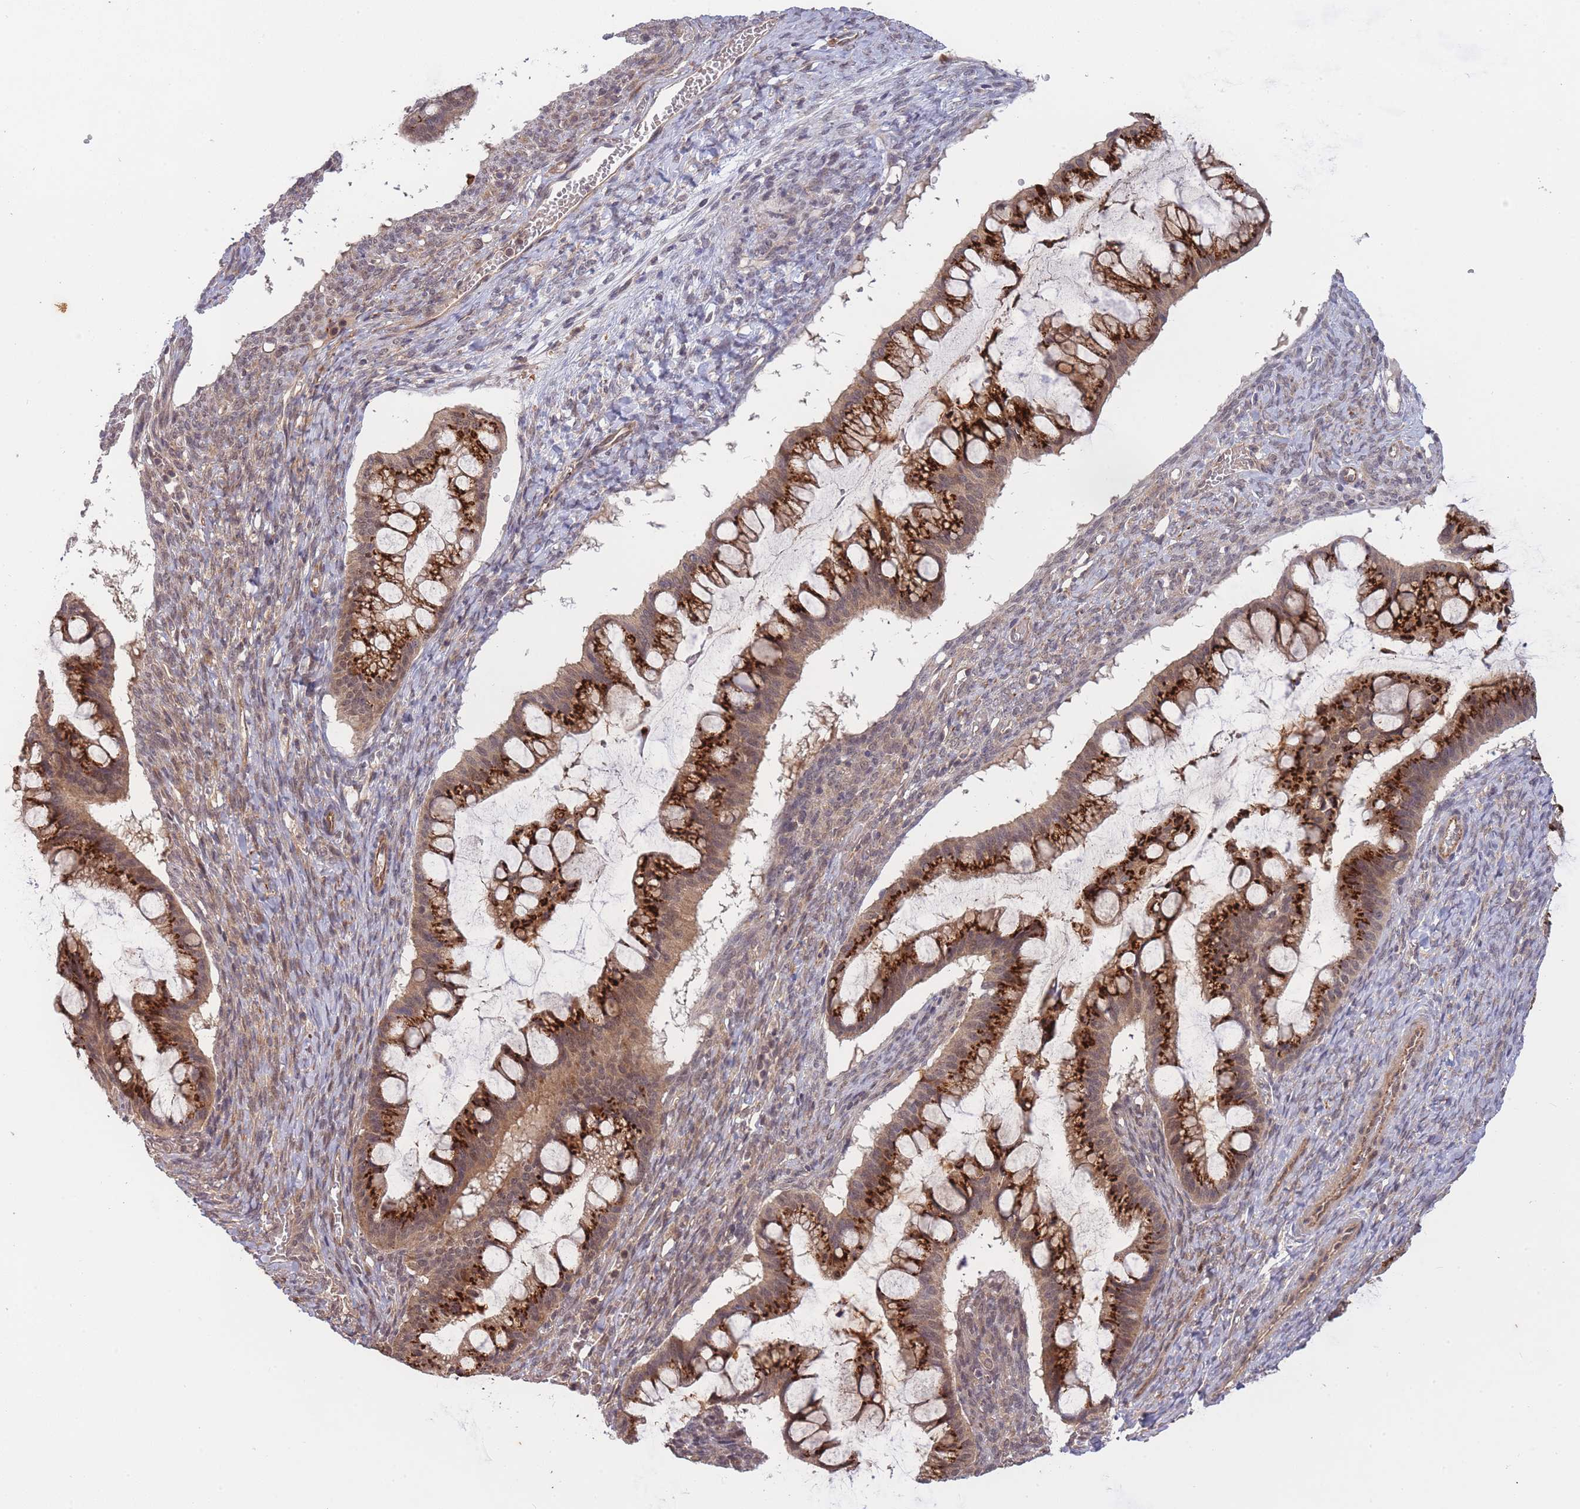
{"staining": {"intensity": "strong", "quantity": "25%-75%", "location": "cytoplasmic/membranous,nuclear"}, "tissue": "ovarian cancer", "cell_type": "Tumor cells", "image_type": "cancer", "snomed": [{"axis": "morphology", "description": "Cystadenocarcinoma, mucinous, NOS"}, {"axis": "topography", "description": "Ovary"}], "caption": "This is an image of IHC staining of ovarian cancer, which shows strong staining in the cytoplasmic/membranous and nuclear of tumor cells.", "gene": "SMC6", "patient": {"sex": "female", "age": 73}}